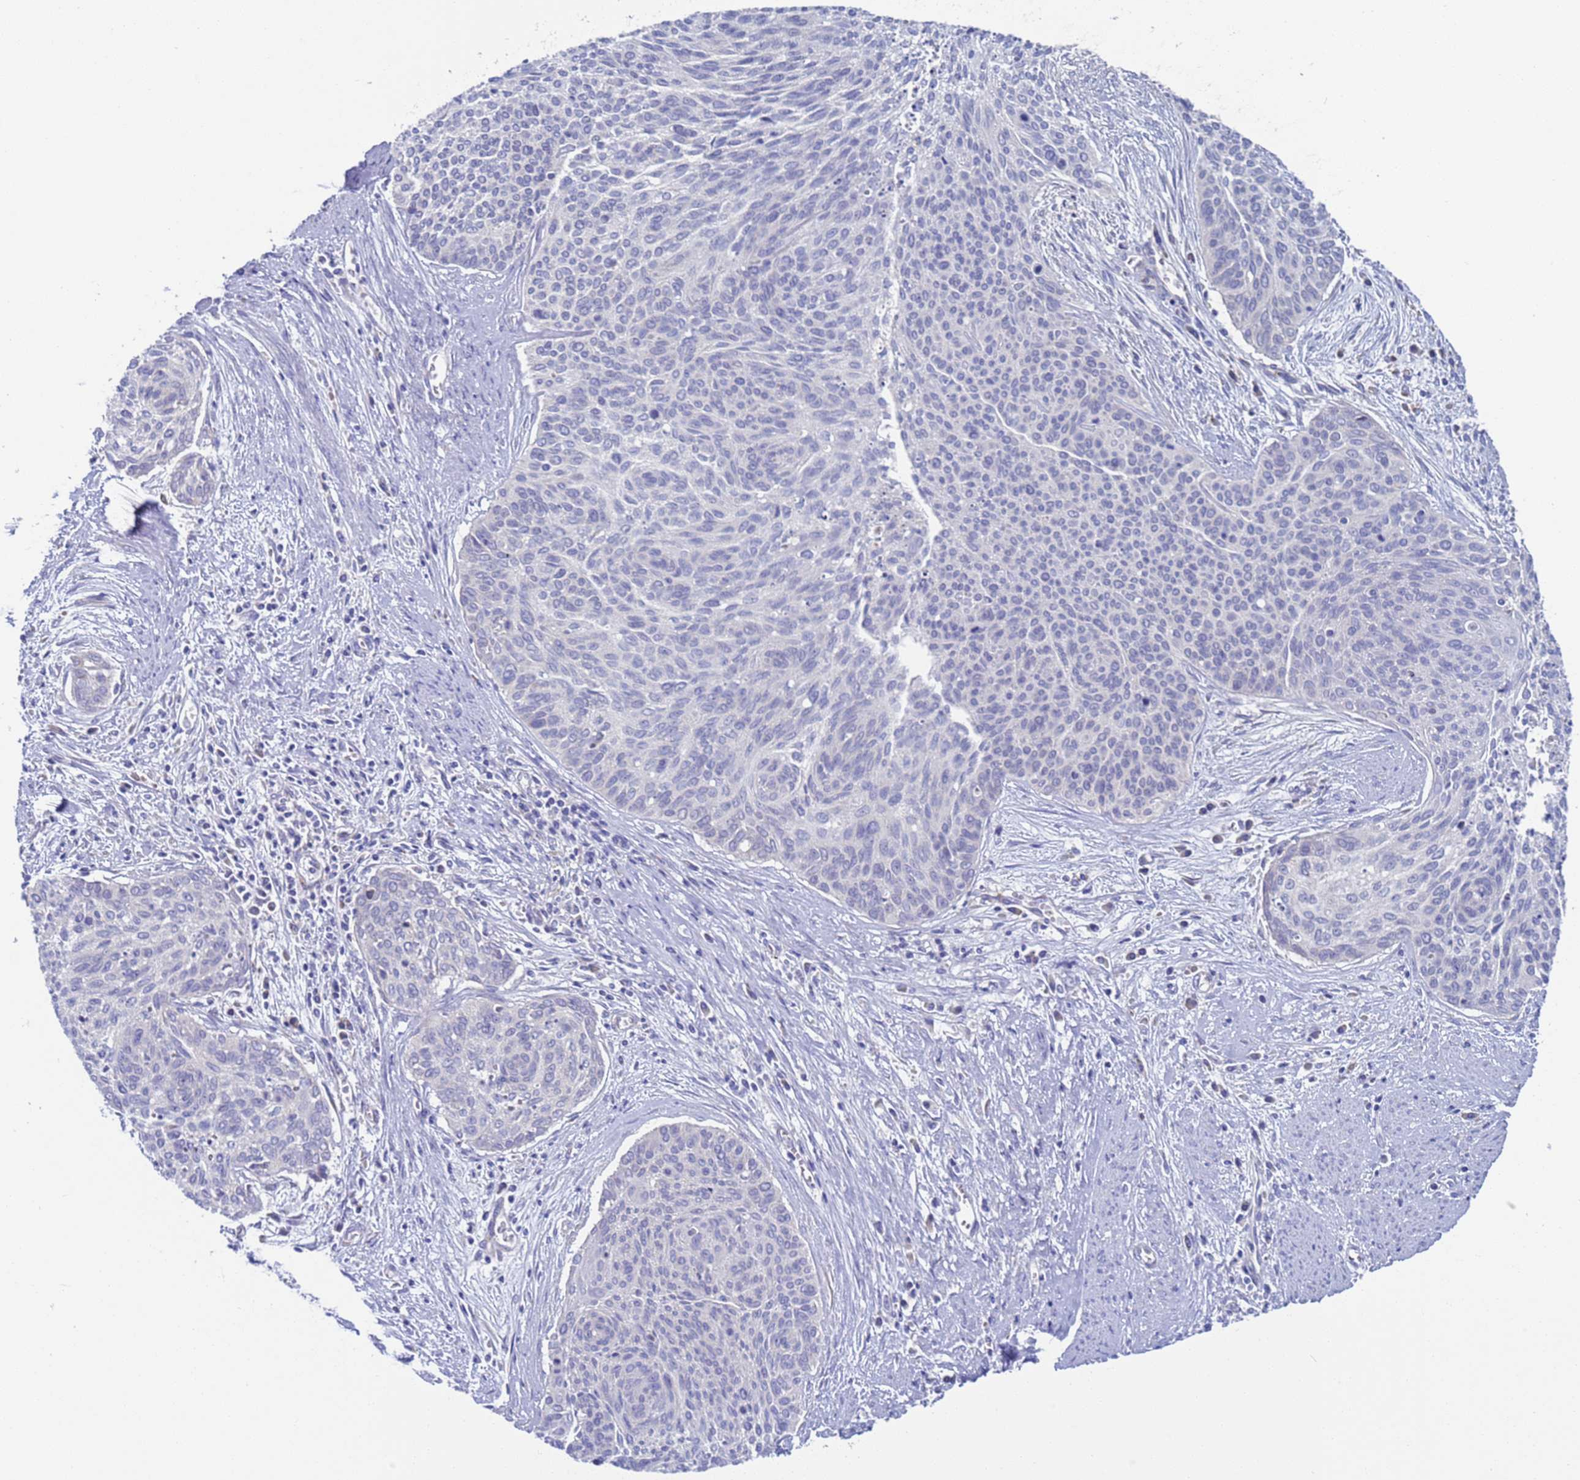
{"staining": {"intensity": "negative", "quantity": "none", "location": "none"}, "tissue": "cervical cancer", "cell_type": "Tumor cells", "image_type": "cancer", "snomed": [{"axis": "morphology", "description": "Squamous cell carcinoma, NOS"}, {"axis": "topography", "description": "Cervix"}], "caption": "Immunohistochemistry (IHC) of cervical cancer (squamous cell carcinoma) displays no expression in tumor cells.", "gene": "PET117", "patient": {"sex": "female", "age": 55}}